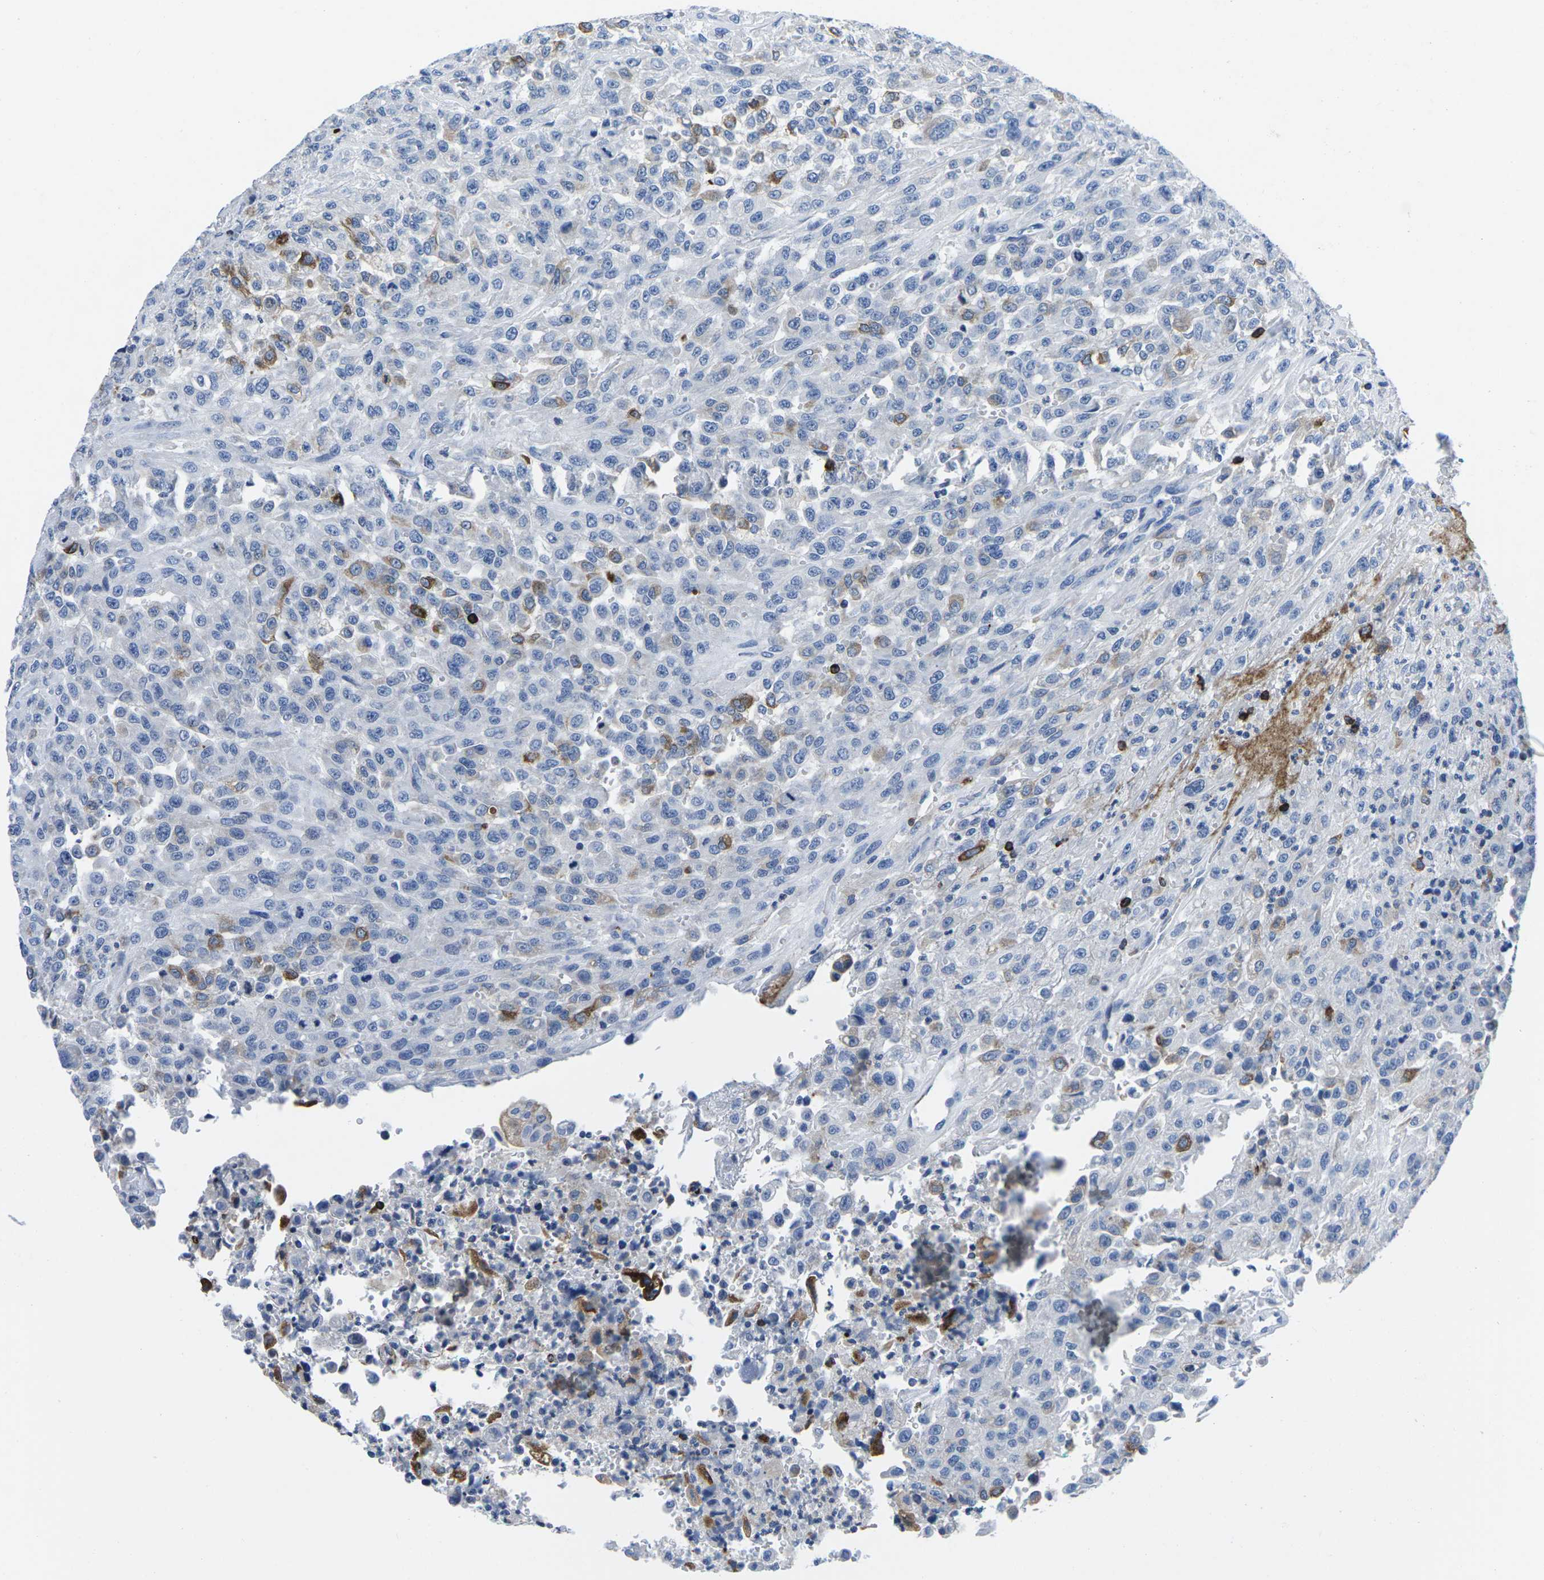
{"staining": {"intensity": "negative", "quantity": "none", "location": "none"}, "tissue": "urothelial cancer", "cell_type": "Tumor cells", "image_type": "cancer", "snomed": [{"axis": "morphology", "description": "Urothelial carcinoma, High grade"}, {"axis": "topography", "description": "Urinary bladder"}], "caption": "The immunohistochemistry histopathology image has no significant positivity in tumor cells of urothelial cancer tissue. The staining is performed using DAB brown chromogen with nuclei counter-stained in using hematoxylin.", "gene": "CTSW", "patient": {"sex": "male", "age": 46}}